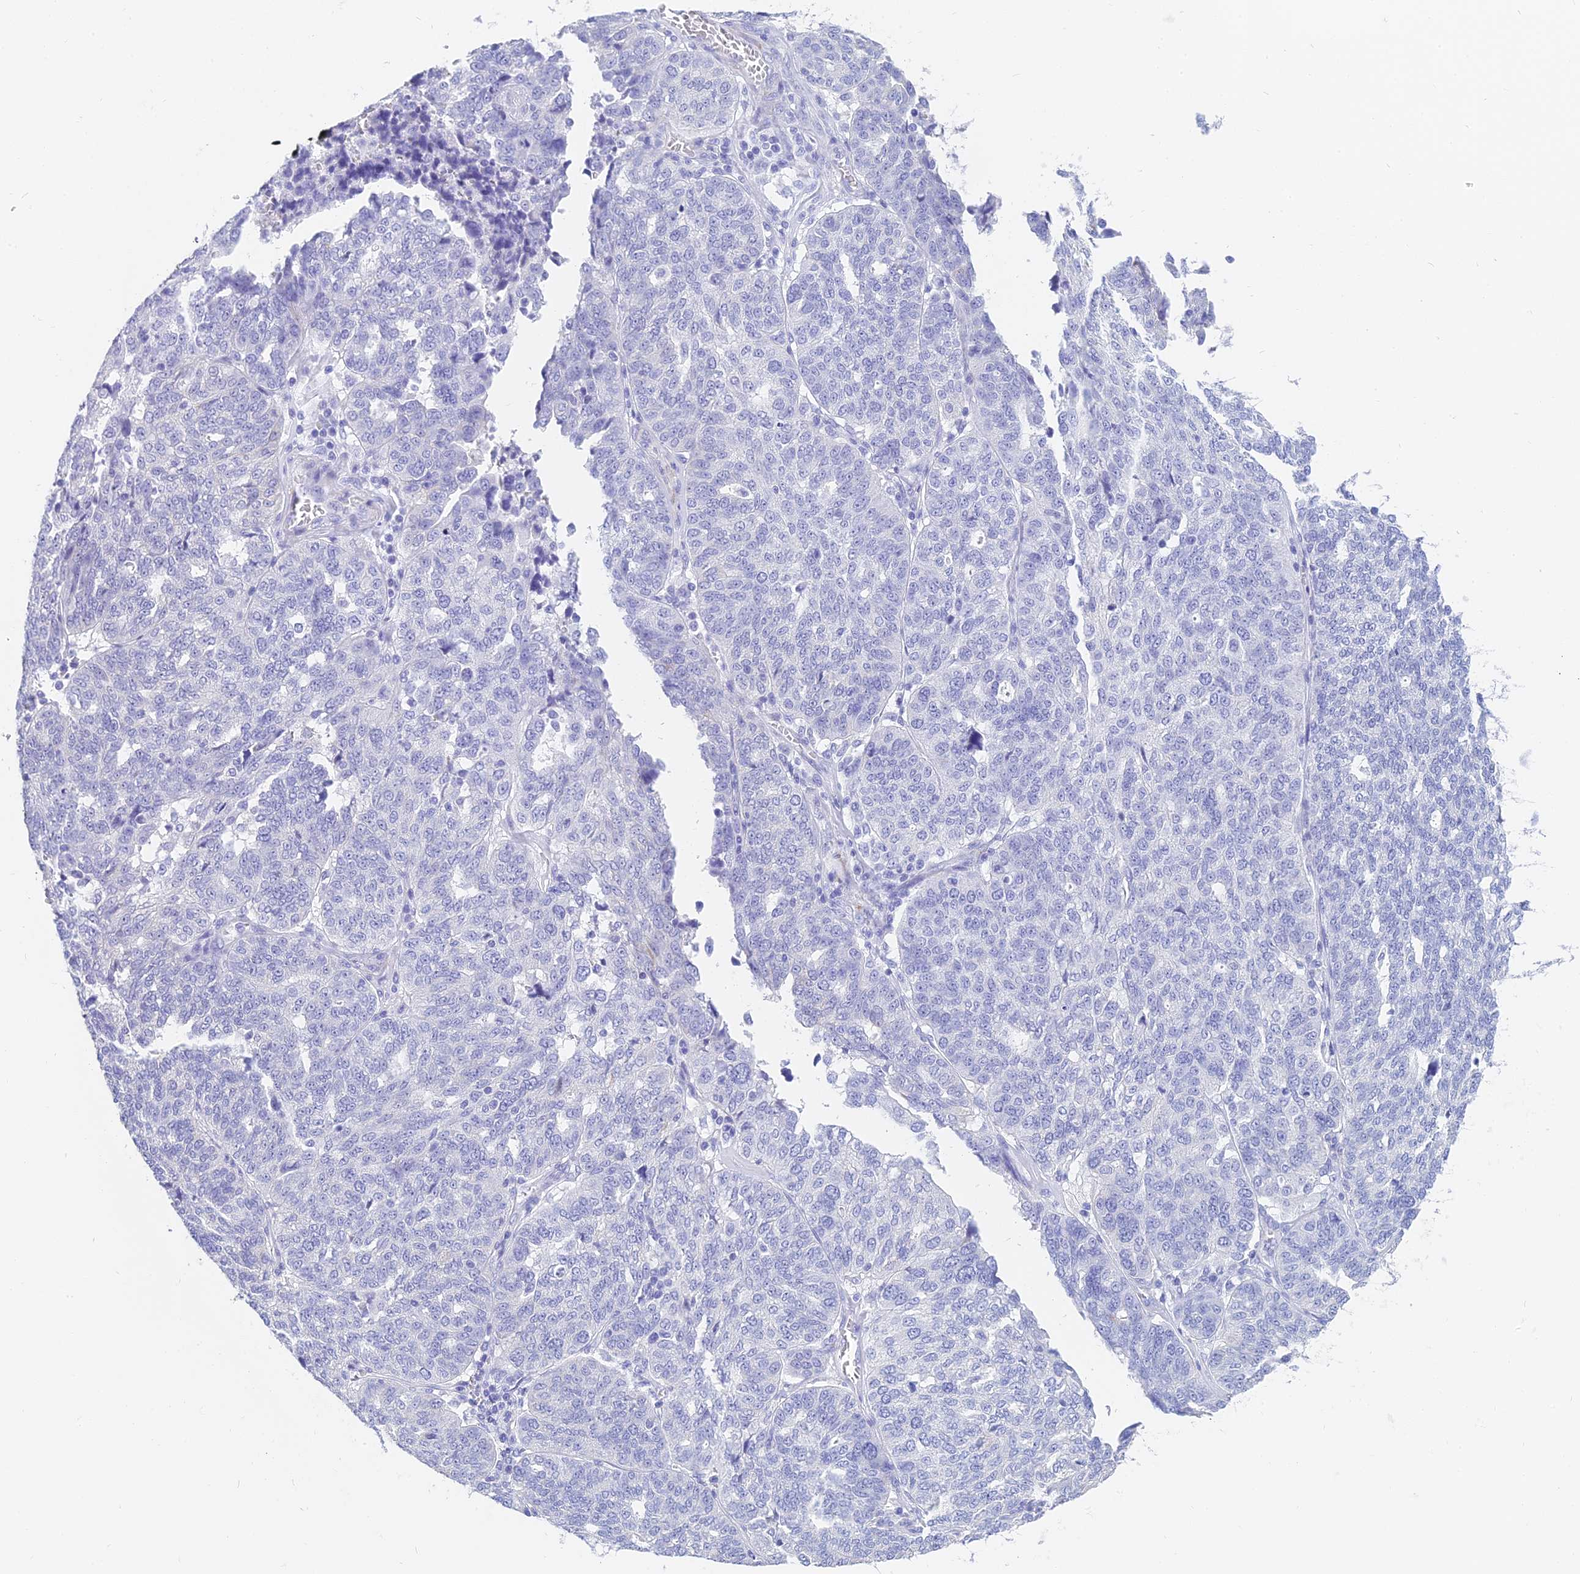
{"staining": {"intensity": "negative", "quantity": "none", "location": "none"}, "tissue": "ovarian cancer", "cell_type": "Tumor cells", "image_type": "cancer", "snomed": [{"axis": "morphology", "description": "Cystadenocarcinoma, serous, NOS"}, {"axis": "topography", "description": "Ovary"}], "caption": "DAB immunohistochemical staining of human ovarian cancer (serous cystadenocarcinoma) demonstrates no significant expression in tumor cells. (Stains: DAB (3,3'-diaminobenzidine) IHC with hematoxylin counter stain, Microscopy: brightfield microscopy at high magnification).", "gene": "SLC36A2", "patient": {"sex": "female", "age": 59}}